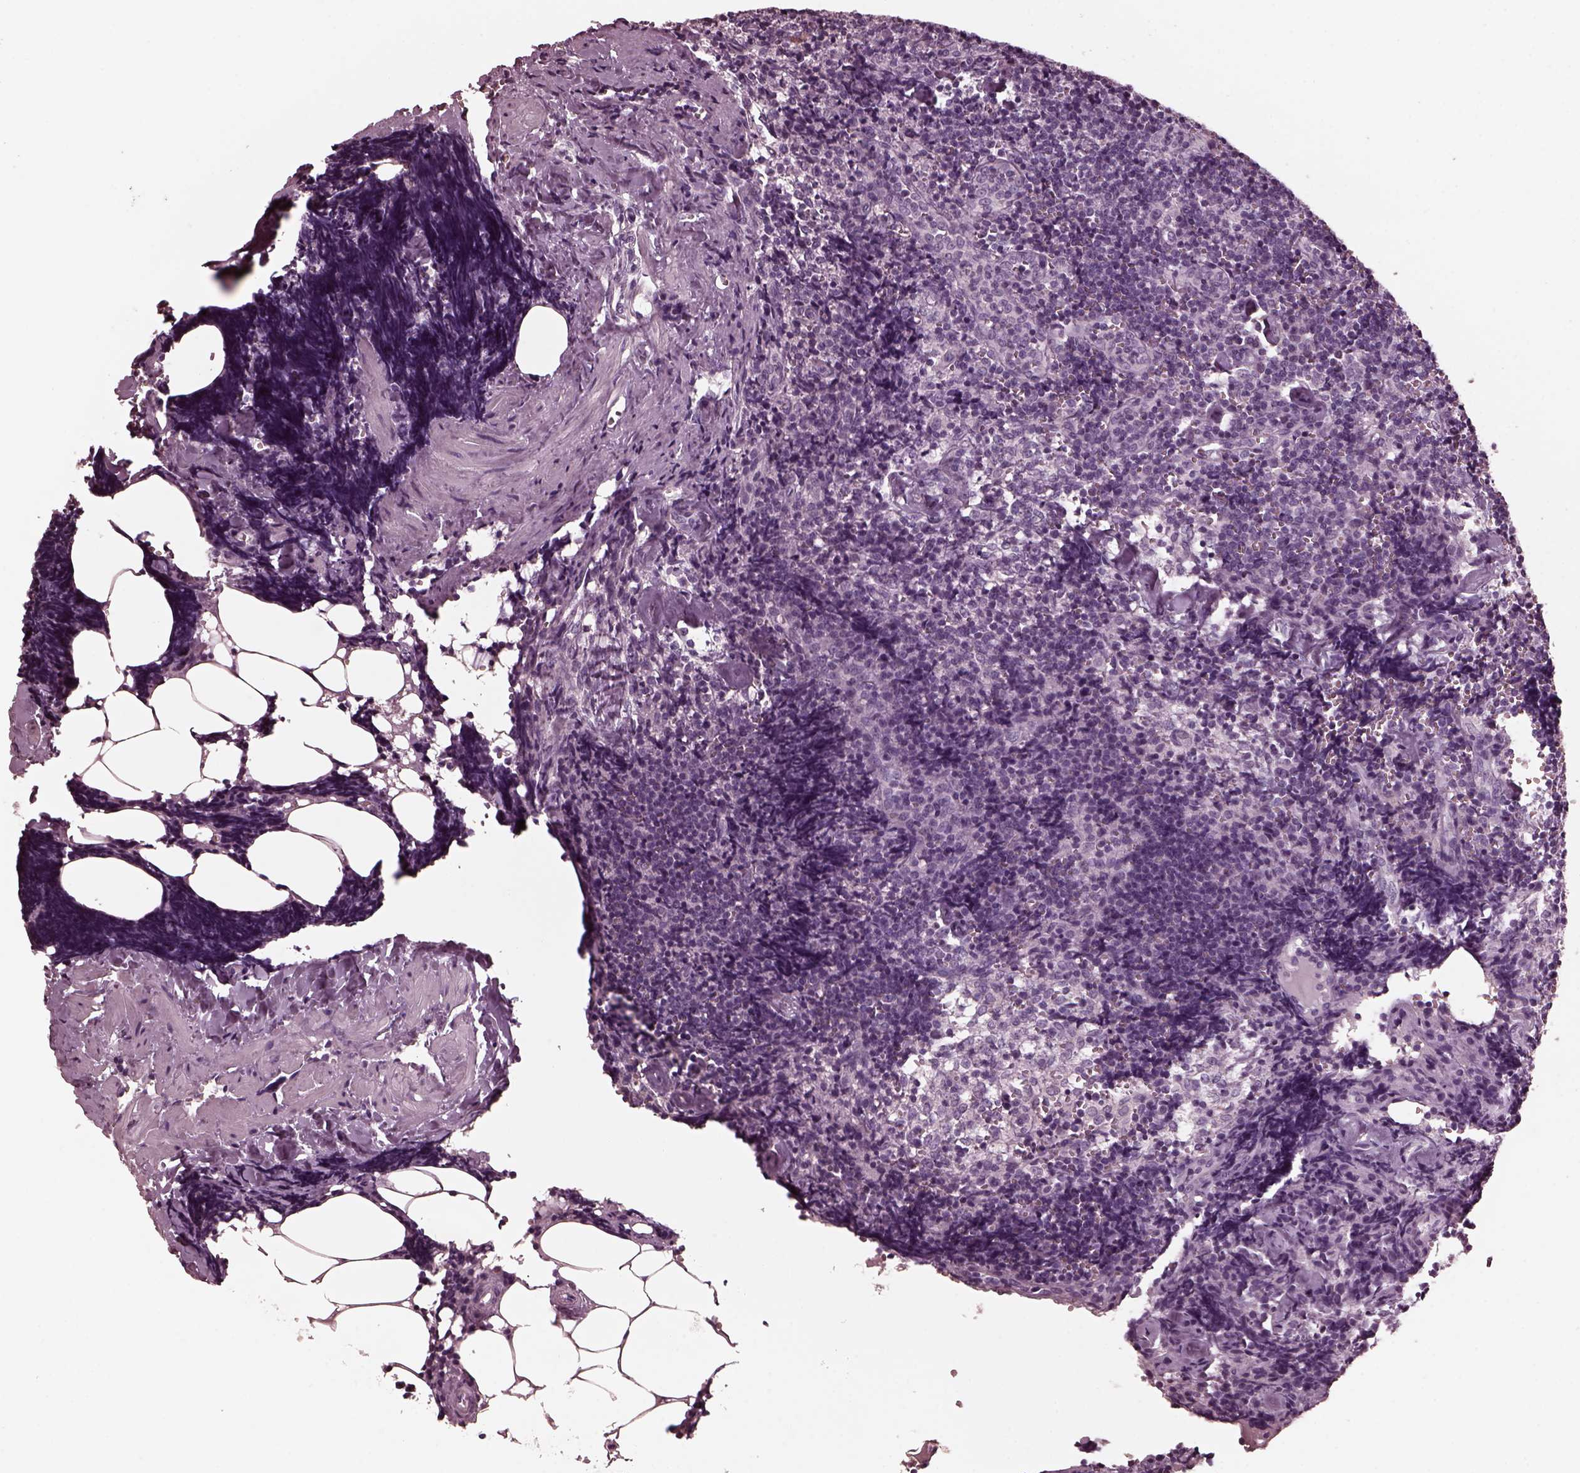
{"staining": {"intensity": "negative", "quantity": "none", "location": "none"}, "tissue": "lymph node", "cell_type": "Germinal center cells", "image_type": "normal", "snomed": [{"axis": "morphology", "description": "Normal tissue, NOS"}, {"axis": "topography", "description": "Lymph node"}], "caption": "IHC of benign human lymph node exhibits no expression in germinal center cells.", "gene": "CGA", "patient": {"sex": "female", "age": 50}}